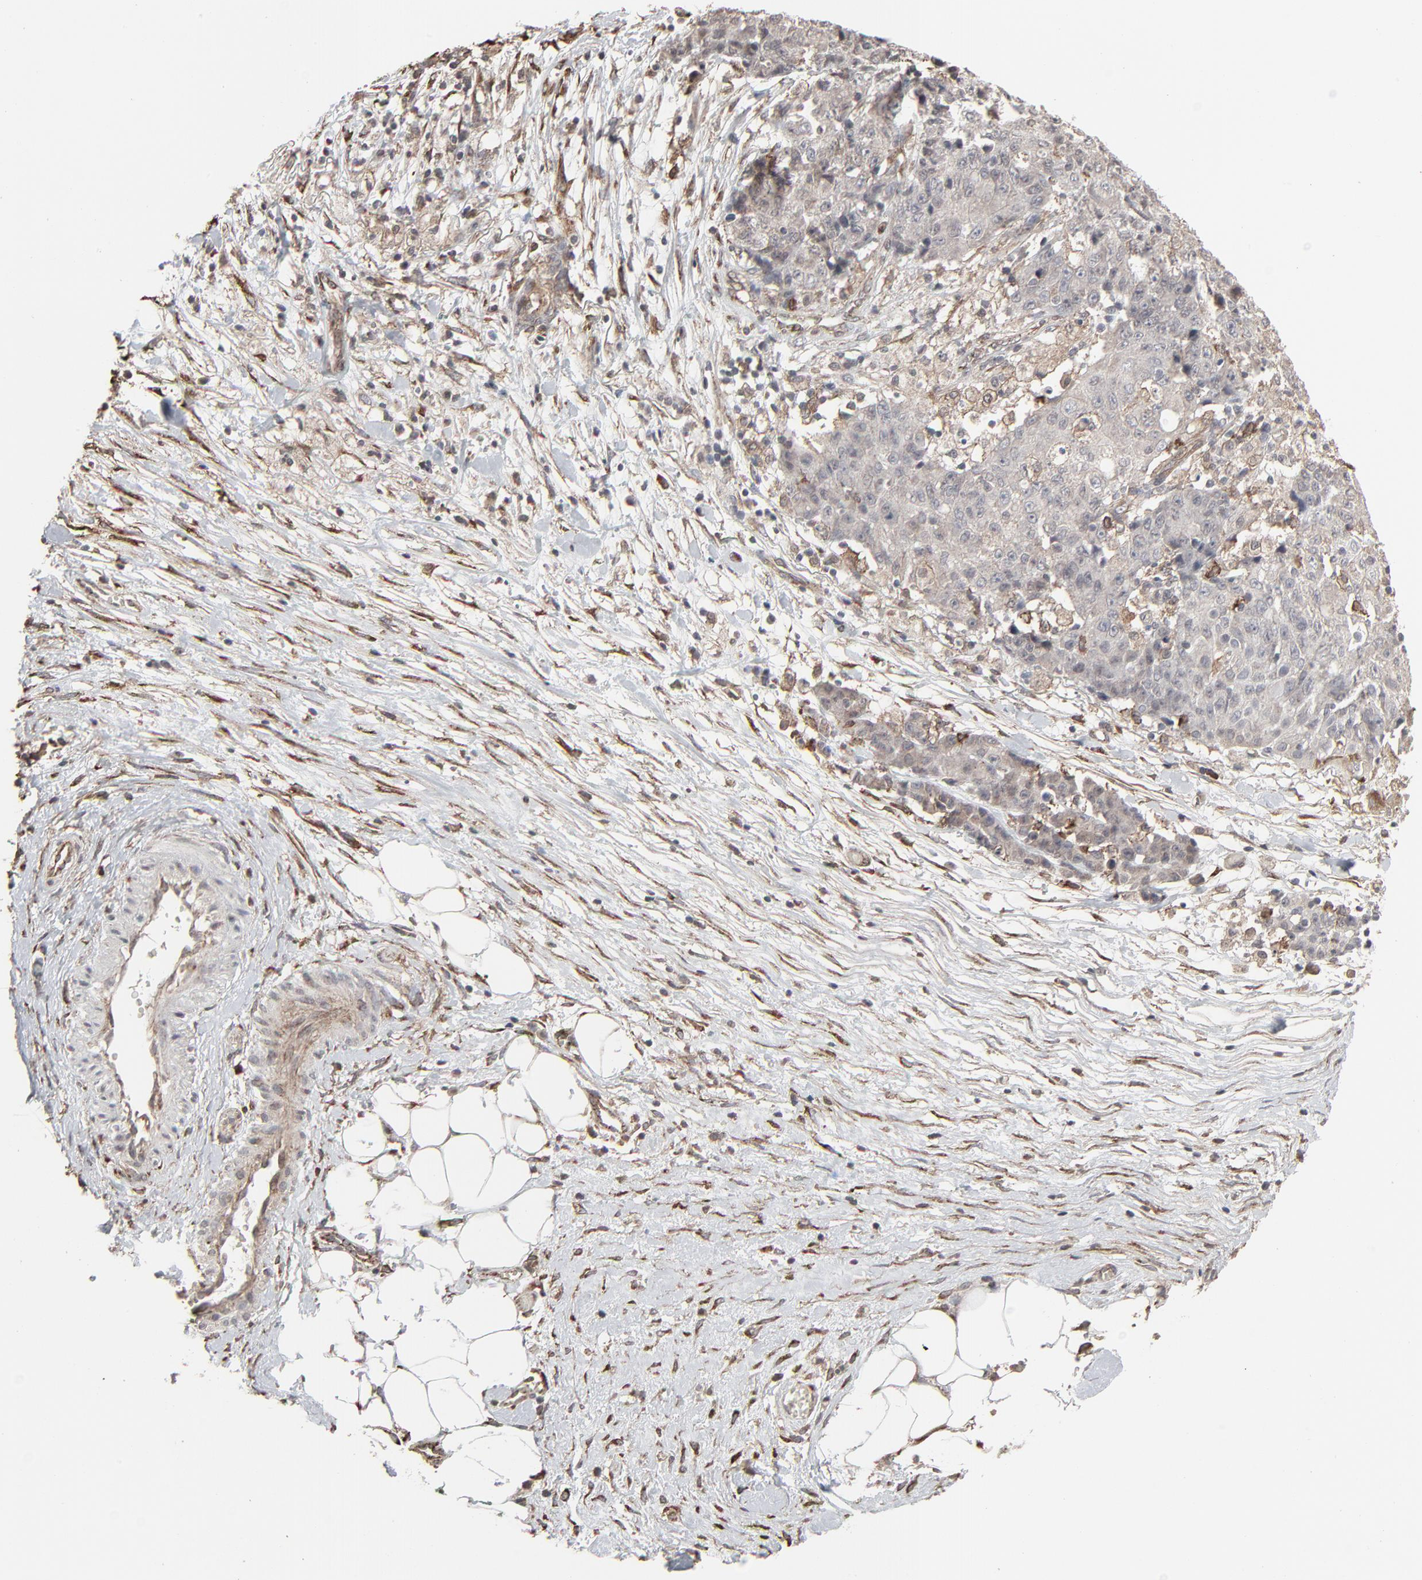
{"staining": {"intensity": "weak", "quantity": "<25%", "location": "cytoplasmic/membranous"}, "tissue": "ovarian cancer", "cell_type": "Tumor cells", "image_type": "cancer", "snomed": [{"axis": "morphology", "description": "Carcinoma, endometroid"}, {"axis": "topography", "description": "Ovary"}], "caption": "Immunohistochemistry (IHC) micrograph of ovarian cancer stained for a protein (brown), which exhibits no positivity in tumor cells.", "gene": "CTNND1", "patient": {"sex": "female", "age": 42}}